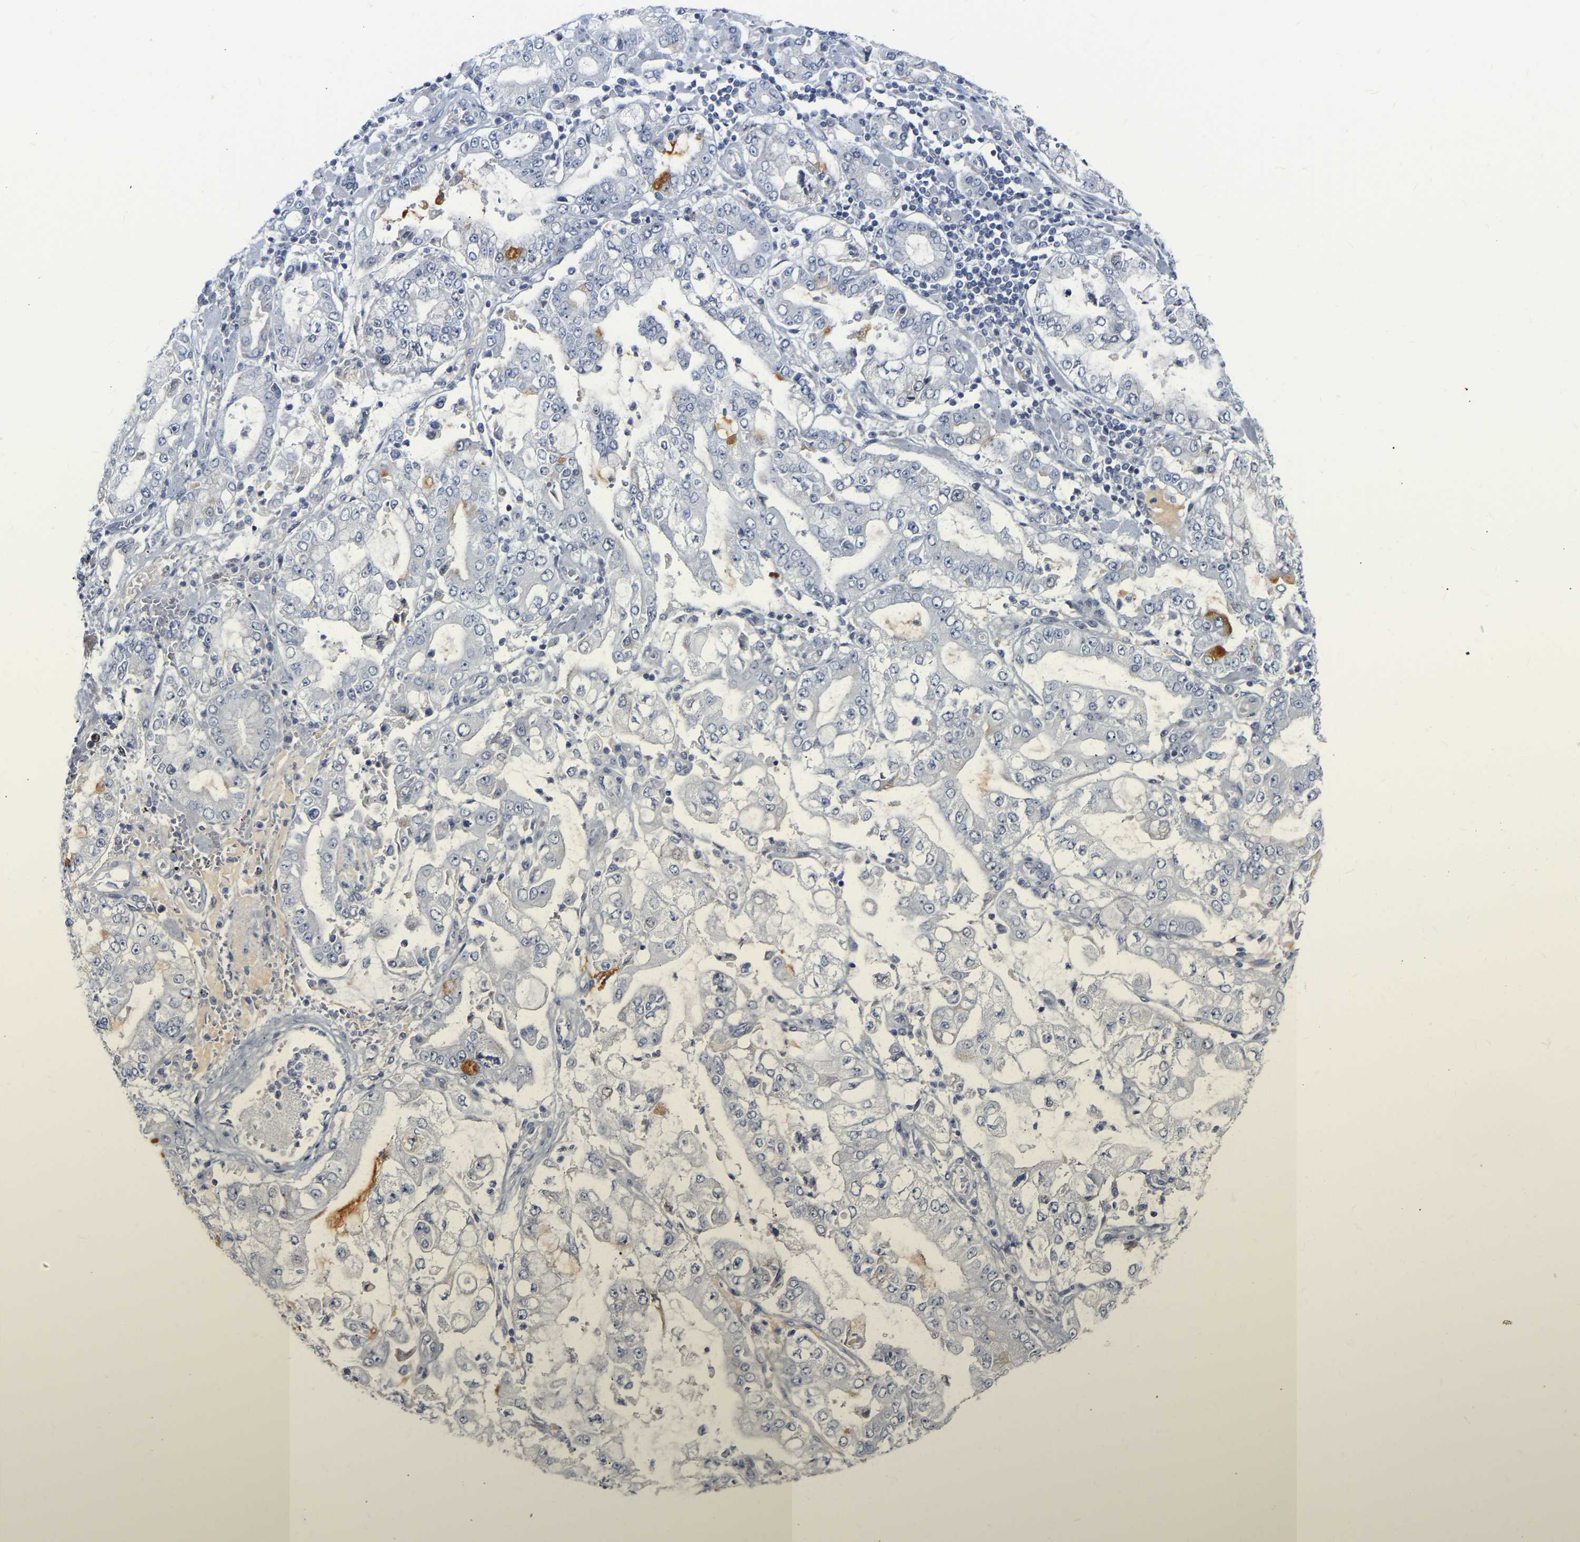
{"staining": {"intensity": "moderate", "quantity": "<25%", "location": "cytoplasmic/membranous"}, "tissue": "stomach cancer", "cell_type": "Tumor cells", "image_type": "cancer", "snomed": [{"axis": "morphology", "description": "Adenocarcinoma, NOS"}, {"axis": "topography", "description": "Stomach"}], "caption": "Protein positivity by immunohistochemistry demonstrates moderate cytoplasmic/membranous positivity in approximately <25% of tumor cells in adenocarcinoma (stomach).", "gene": "GNAS", "patient": {"sex": "male", "age": 76}}